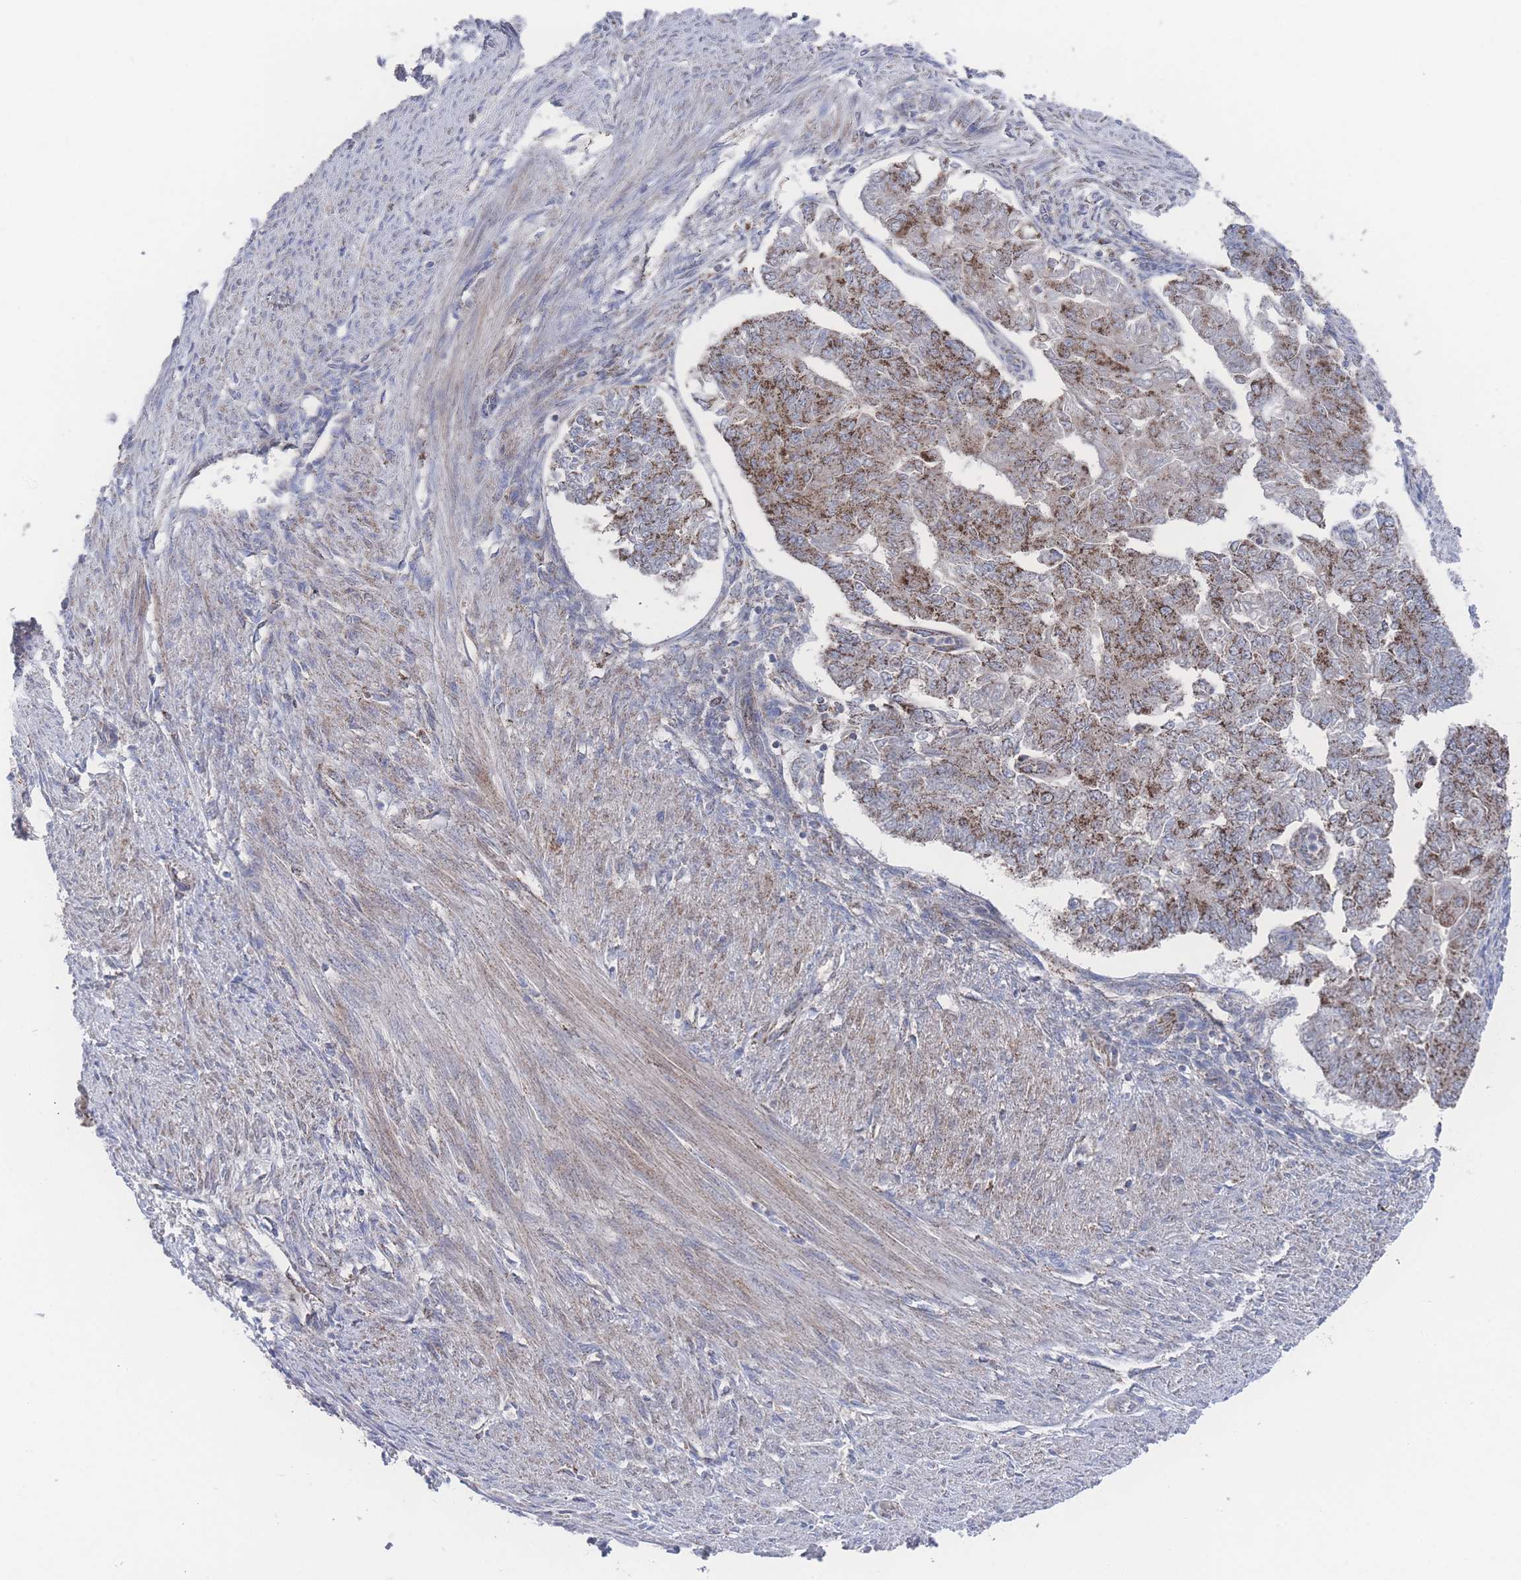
{"staining": {"intensity": "moderate", "quantity": ">75%", "location": "cytoplasmic/membranous"}, "tissue": "endometrial cancer", "cell_type": "Tumor cells", "image_type": "cancer", "snomed": [{"axis": "morphology", "description": "Adenocarcinoma, NOS"}, {"axis": "topography", "description": "Endometrium"}], "caption": "A medium amount of moderate cytoplasmic/membranous staining is appreciated in approximately >75% of tumor cells in endometrial adenocarcinoma tissue. (DAB (3,3'-diaminobenzidine) = brown stain, brightfield microscopy at high magnification).", "gene": "PEX14", "patient": {"sex": "female", "age": 32}}